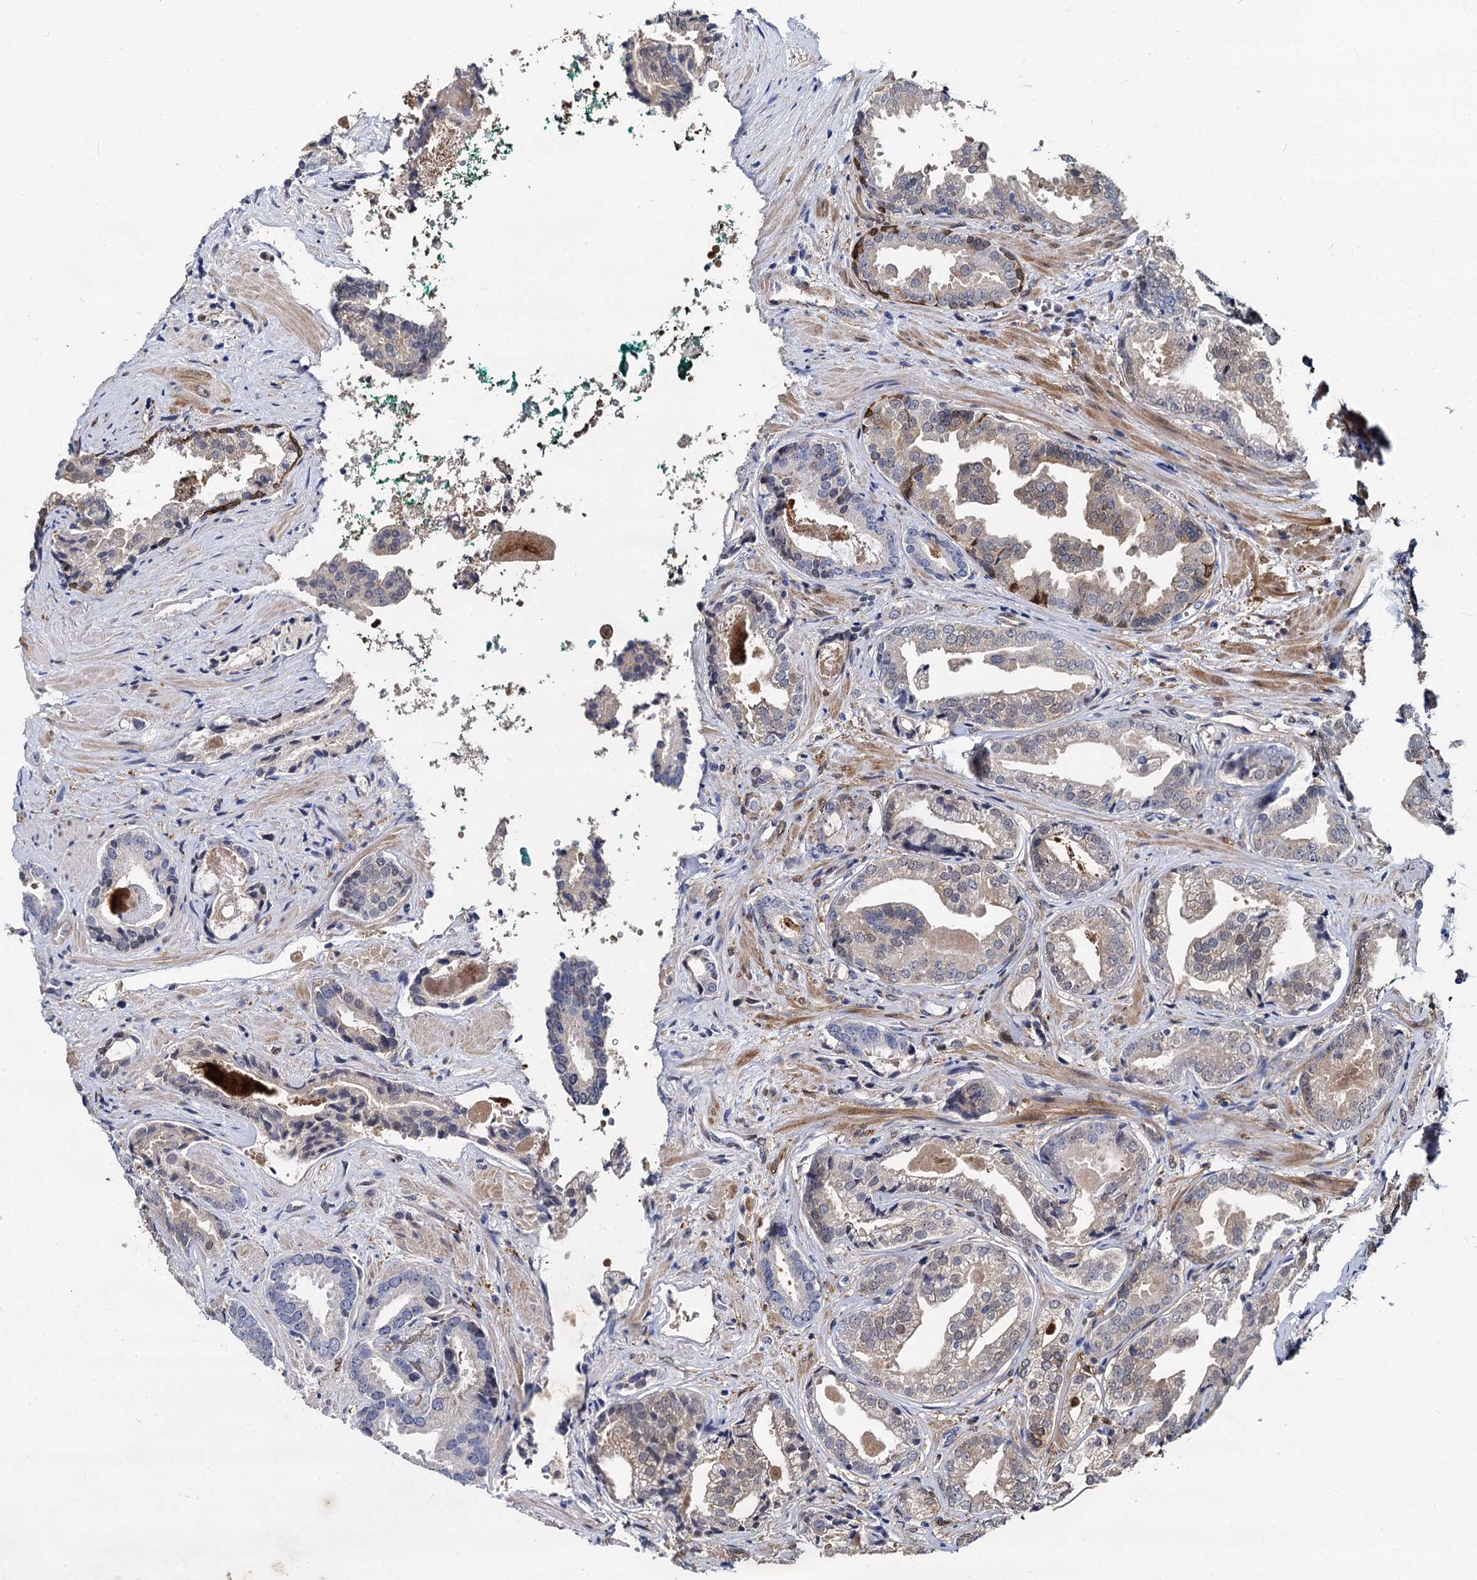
{"staining": {"intensity": "negative", "quantity": "none", "location": "none"}, "tissue": "prostate cancer", "cell_type": "Tumor cells", "image_type": "cancer", "snomed": [{"axis": "morphology", "description": "Adenocarcinoma, High grade"}, {"axis": "topography", "description": "Prostate"}], "caption": "A histopathology image of prostate cancer (high-grade adenocarcinoma) stained for a protein exhibits no brown staining in tumor cells.", "gene": "GSTM3", "patient": {"sex": "male", "age": 60}}